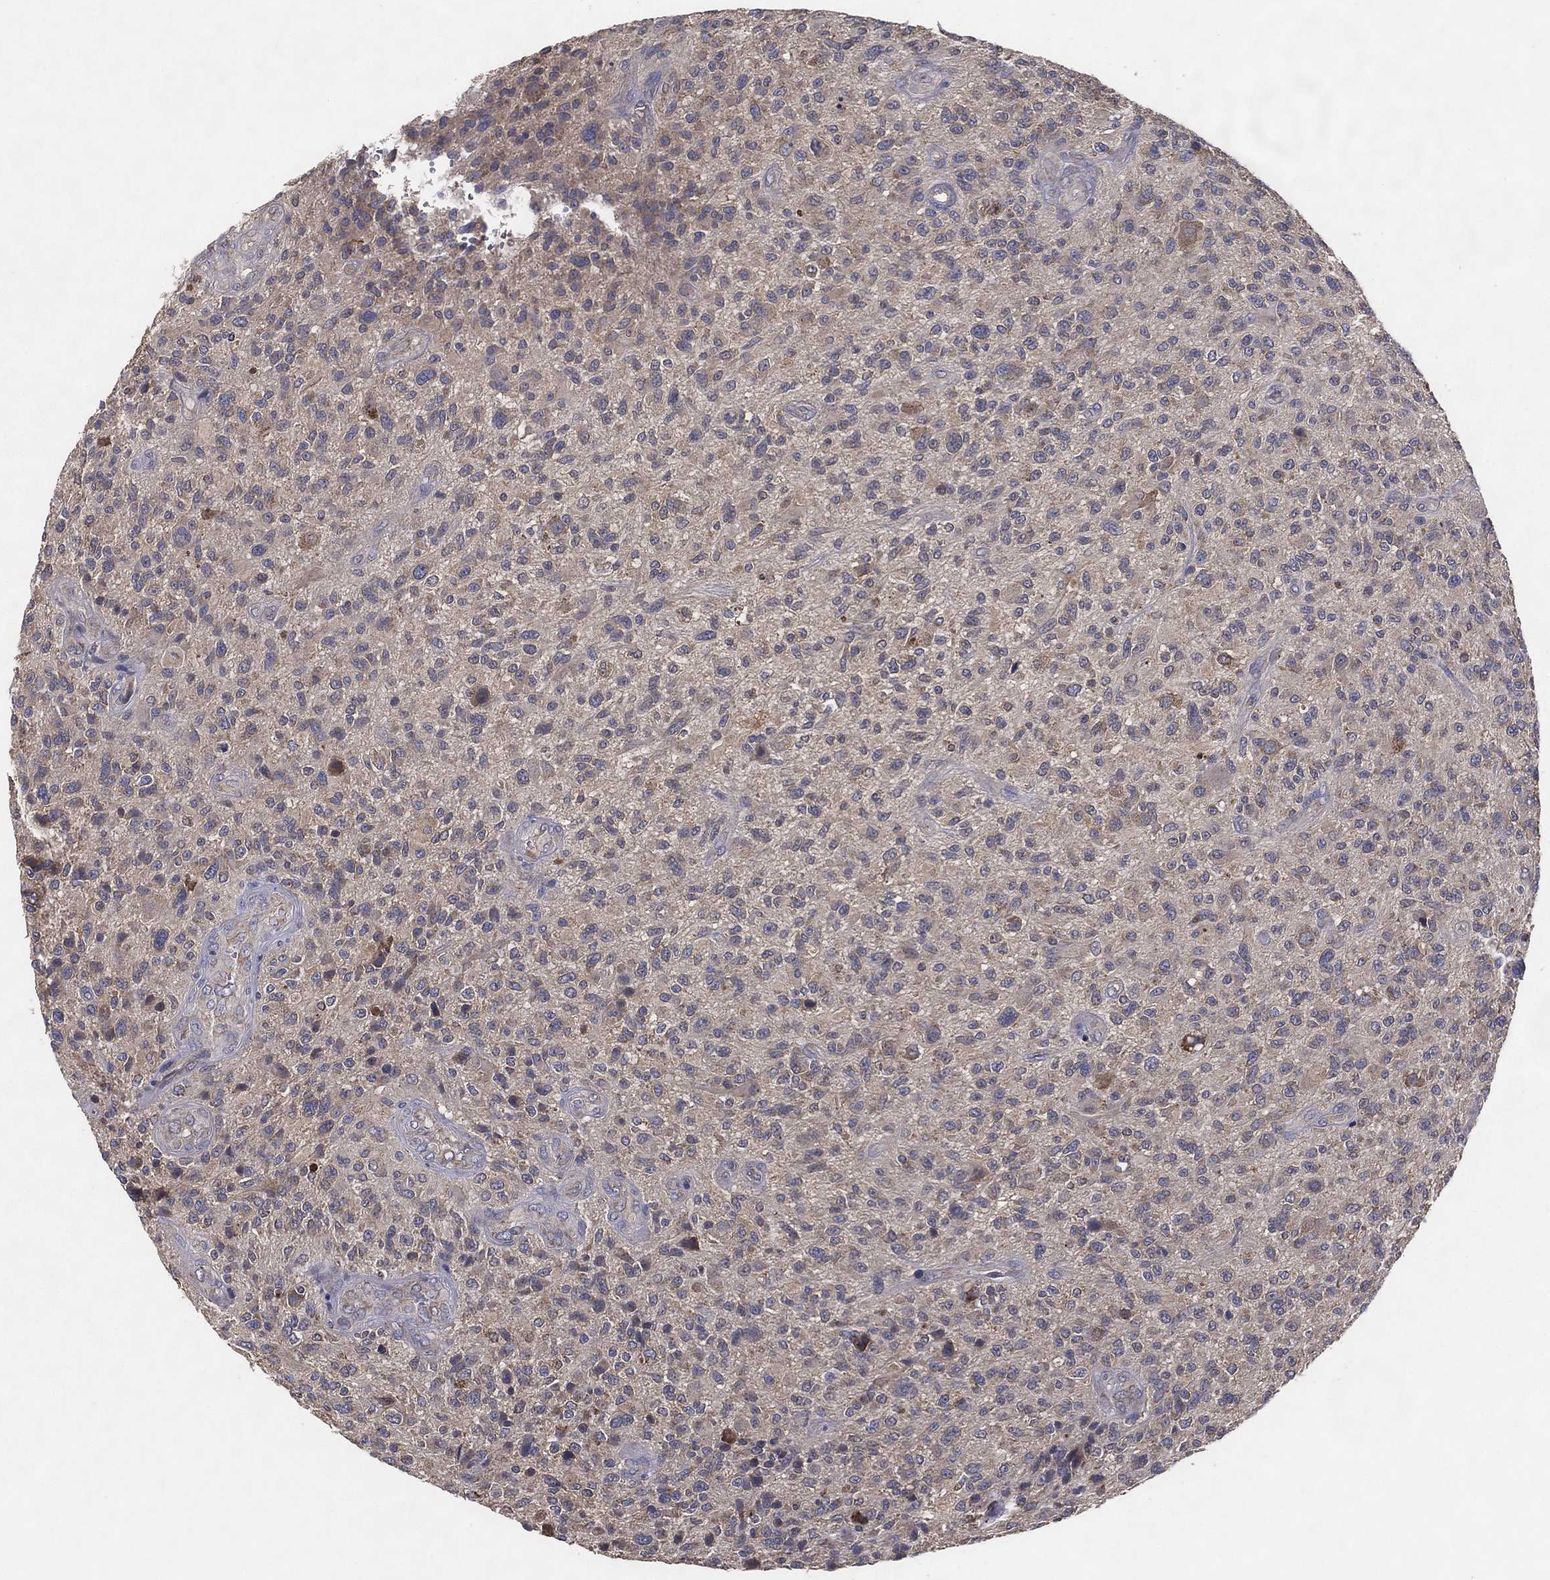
{"staining": {"intensity": "negative", "quantity": "none", "location": "none"}, "tissue": "glioma", "cell_type": "Tumor cells", "image_type": "cancer", "snomed": [{"axis": "morphology", "description": "Glioma, malignant, High grade"}, {"axis": "topography", "description": "Brain"}], "caption": "This is an IHC photomicrograph of glioma. There is no expression in tumor cells.", "gene": "MT-ND1", "patient": {"sex": "male", "age": 47}}